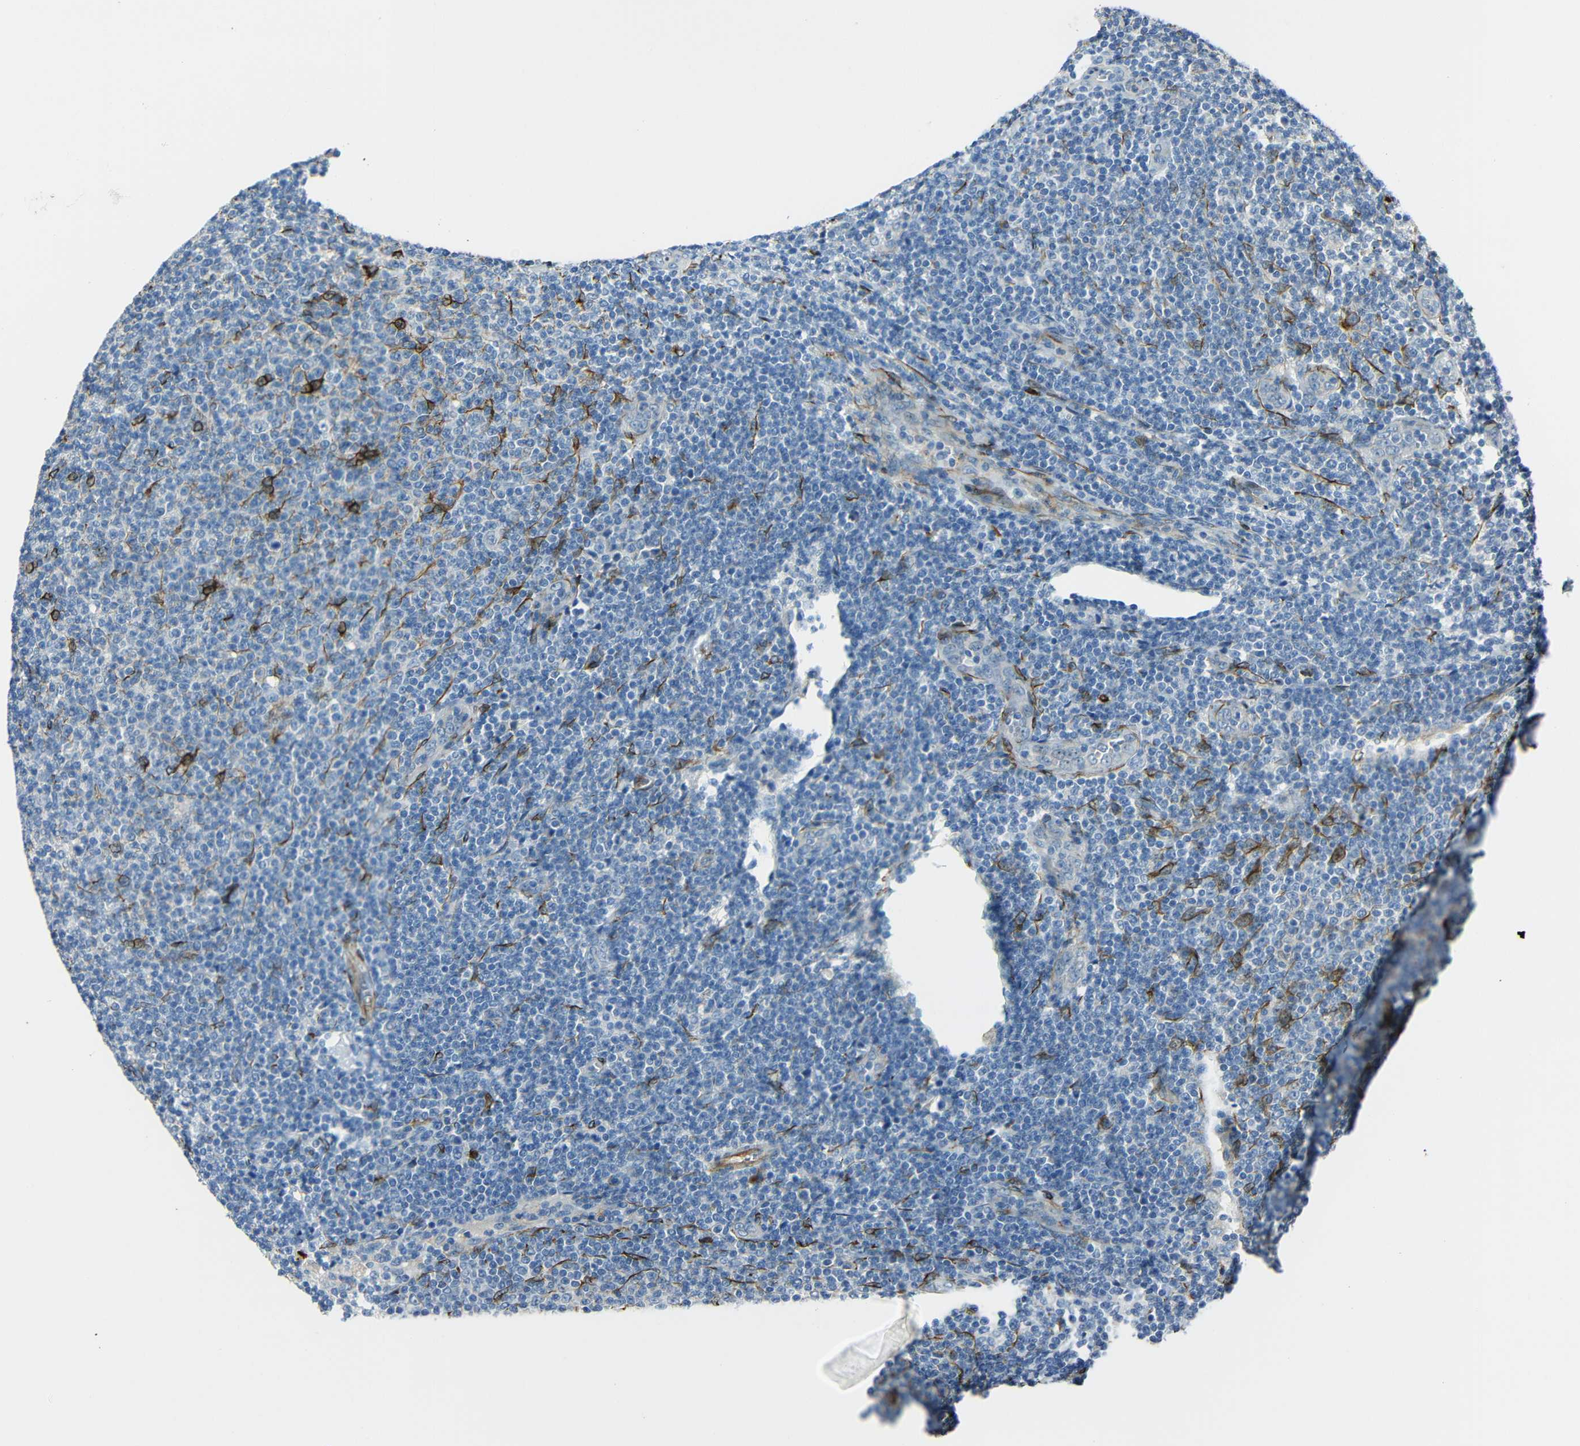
{"staining": {"intensity": "negative", "quantity": "none", "location": "none"}, "tissue": "lymphoma", "cell_type": "Tumor cells", "image_type": "cancer", "snomed": [{"axis": "morphology", "description": "Malignant lymphoma, non-Hodgkin's type, Low grade"}, {"axis": "topography", "description": "Lymph node"}], "caption": "This image is of low-grade malignant lymphoma, non-Hodgkin's type stained with immunohistochemistry to label a protein in brown with the nuclei are counter-stained blue. There is no expression in tumor cells.", "gene": "DCLK1", "patient": {"sex": "male", "age": 66}}